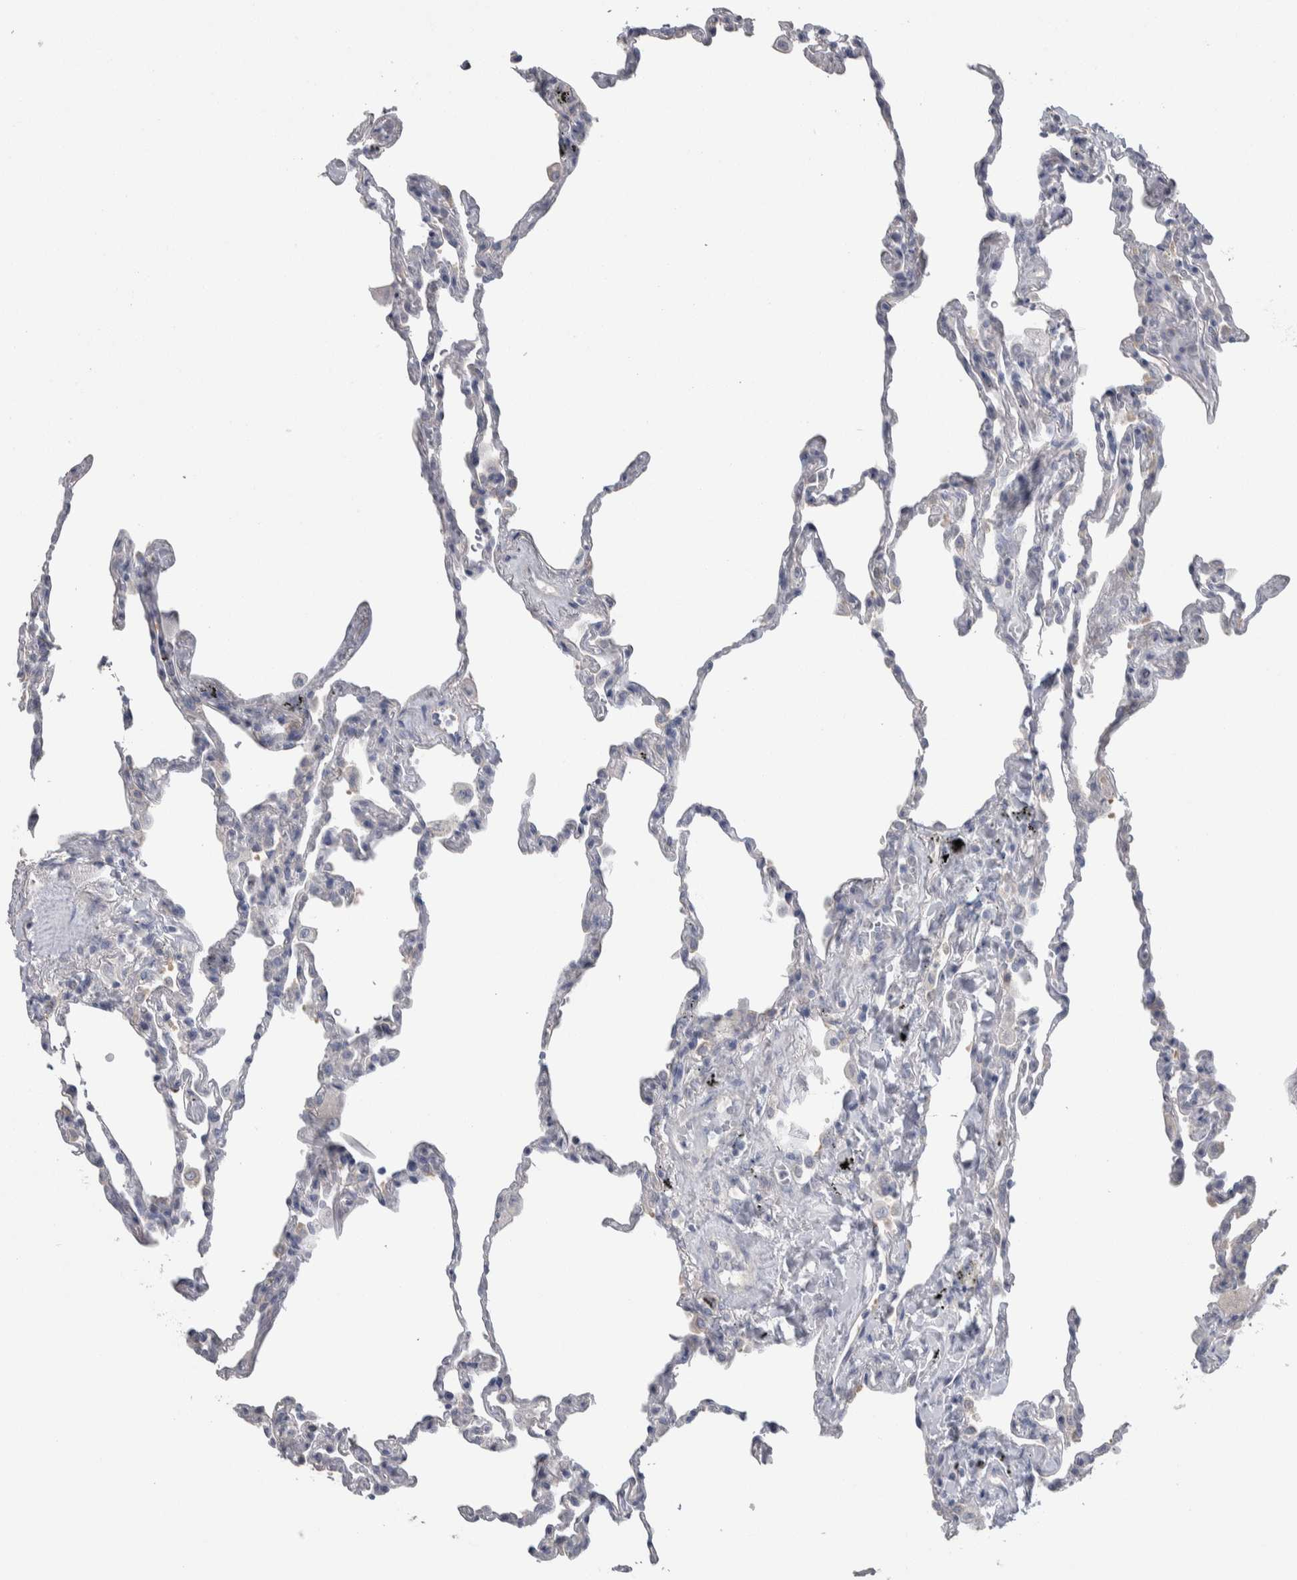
{"staining": {"intensity": "weak", "quantity": "<25%", "location": "cytoplasmic/membranous"}, "tissue": "lung", "cell_type": "Alveolar cells", "image_type": "normal", "snomed": [{"axis": "morphology", "description": "Normal tissue, NOS"}, {"axis": "topography", "description": "Lung"}], "caption": "Immunohistochemistry (IHC) photomicrograph of unremarkable lung: human lung stained with DAB demonstrates no significant protein positivity in alveolar cells.", "gene": "GPHN", "patient": {"sex": "male", "age": 59}}